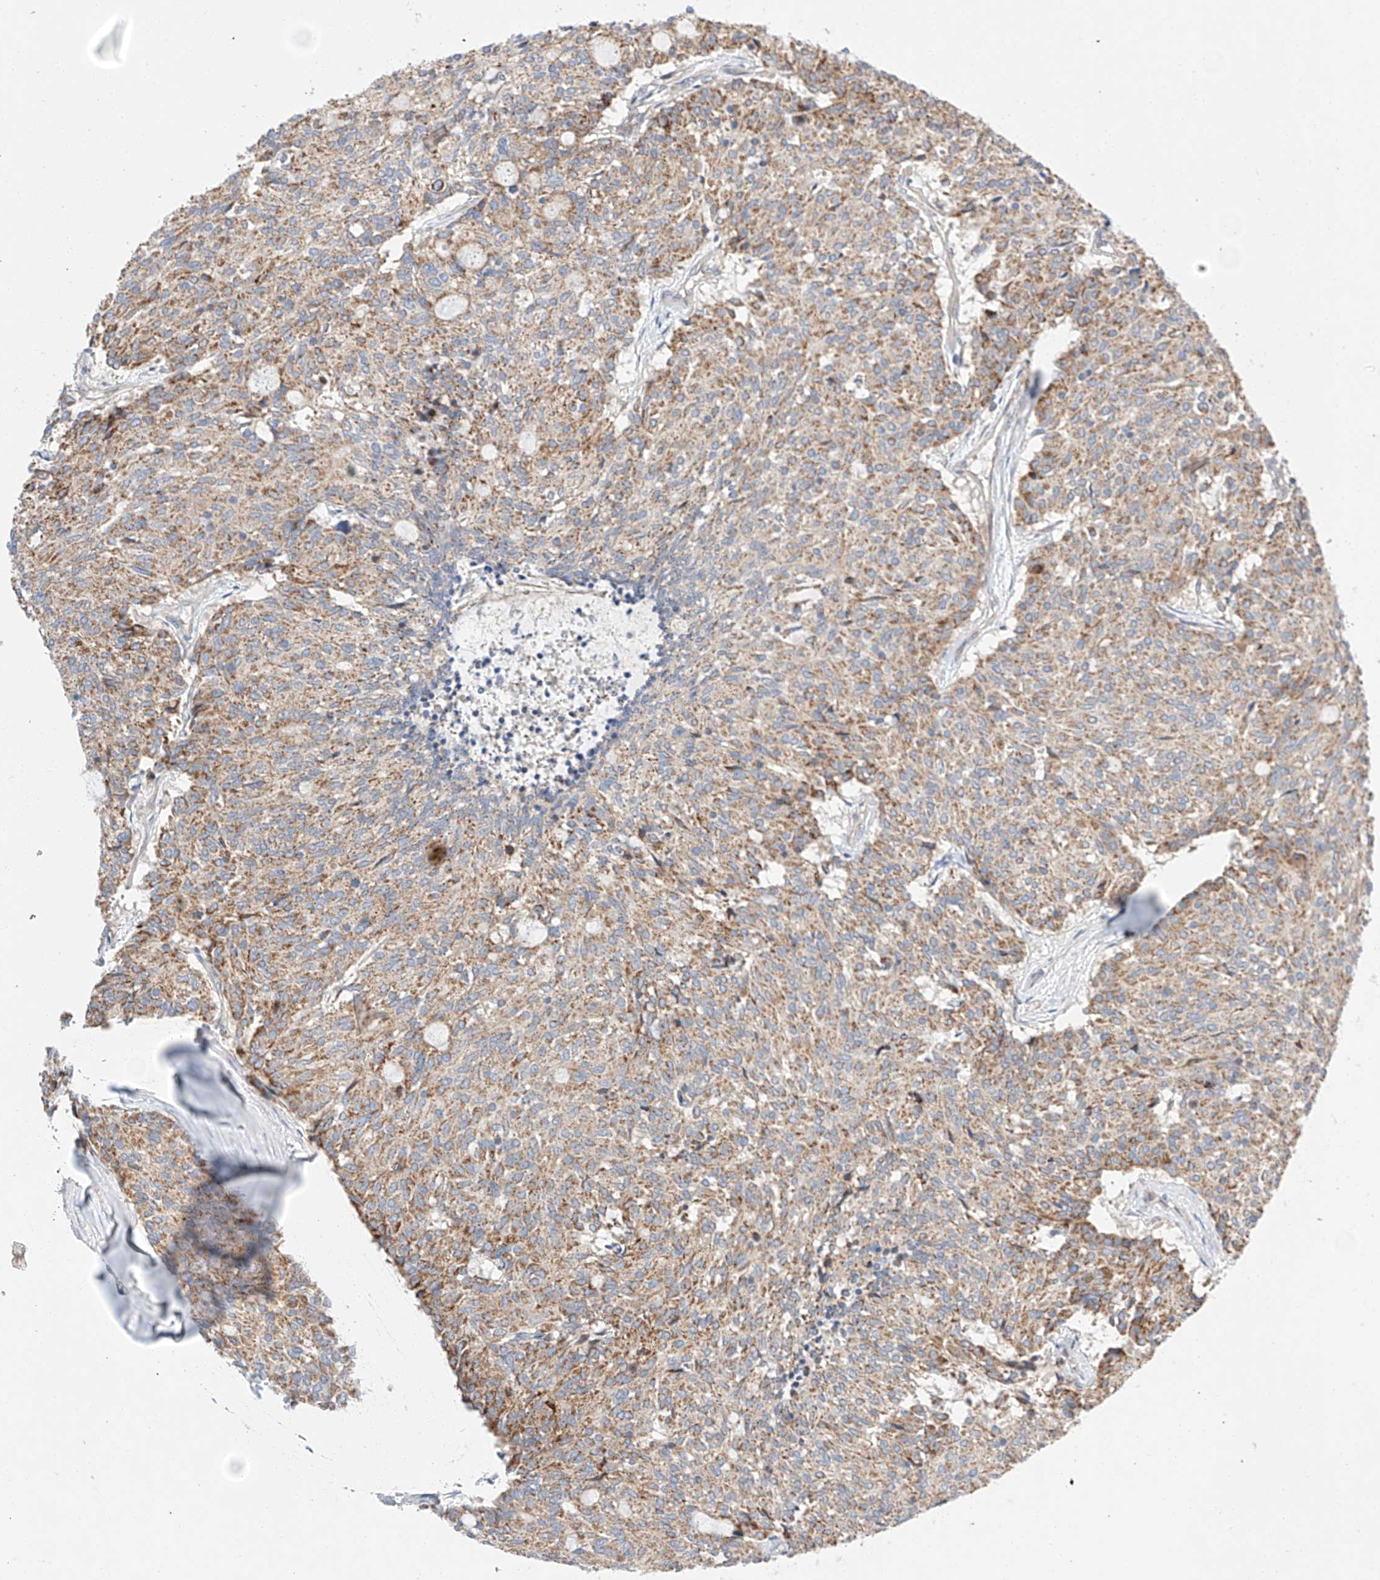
{"staining": {"intensity": "moderate", "quantity": ">75%", "location": "cytoplasmic/membranous"}, "tissue": "carcinoid", "cell_type": "Tumor cells", "image_type": "cancer", "snomed": [{"axis": "morphology", "description": "Carcinoid, malignant, NOS"}, {"axis": "topography", "description": "Pancreas"}], "caption": "Carcinoid stained for a protein demonstrates moderate cytoplasmic/membranous positivity in tumor cells. Nuclei are stained in blue.", "gene": "RUSC1", "patient": {"sex": "female", "age": 54}}